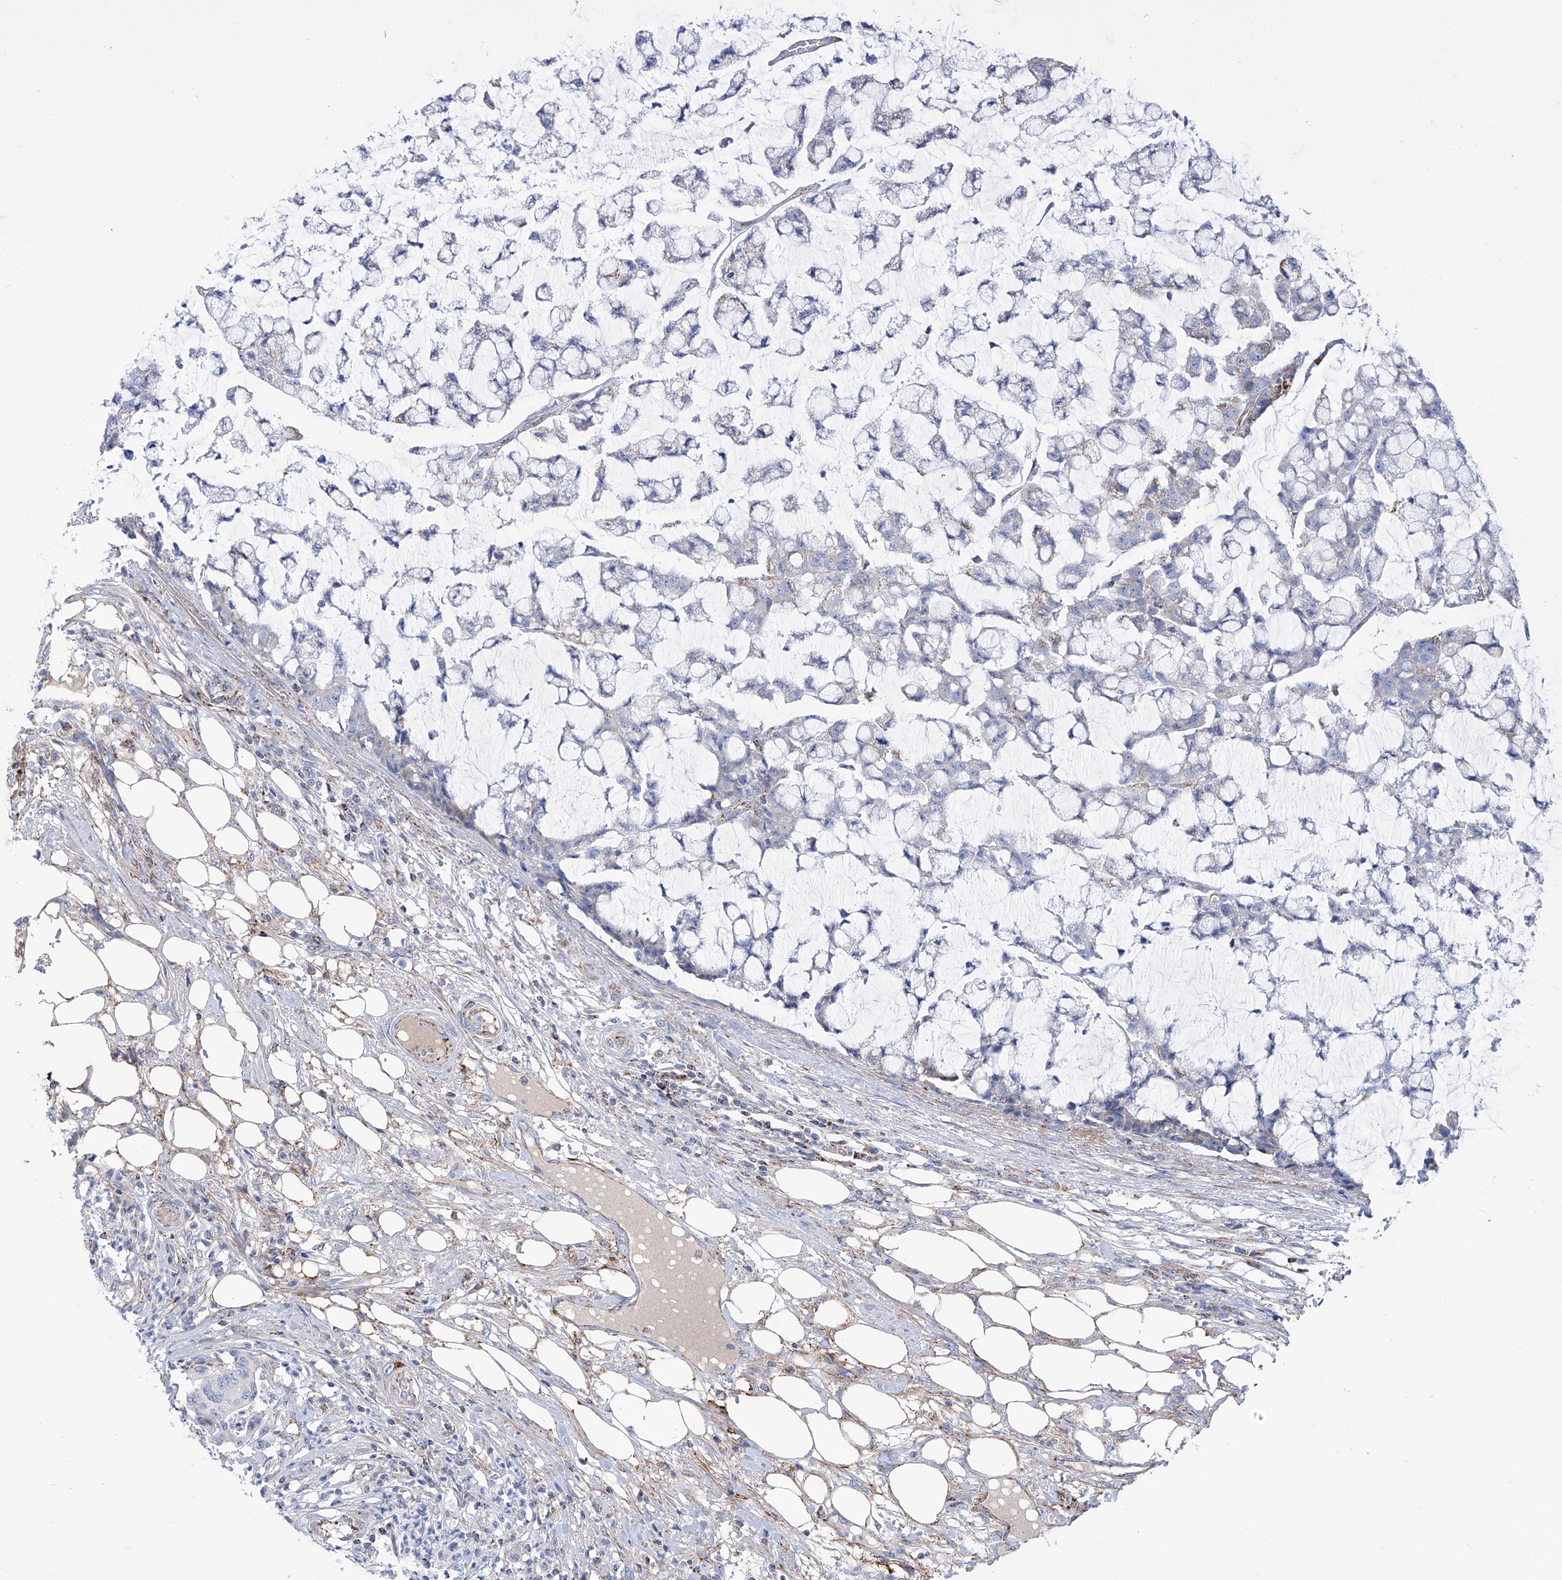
{"staining": {"intensity": "moderate", "quantity": "<25%", "location": "cytoplasmic/membranous"}, "tissue": "colorectal cancer", "cell_type": "Tumor cells", "image_type": "cancer", "snomed": [{"axis": "morphology", "description": "Adenocarcinoma, NOS"}, {"axis": "topography", "description": "Colon"}], "caption": "Protein staining exhibits moderate cytoplasmic/membranous staining in approximately <25% of tumor cells in colorectal cancer. The protein of interest is shown in brown color, while the nuclei are stained blue.", "gene": "SRBD1", "patient": {"sex": "female", "age": 84}}